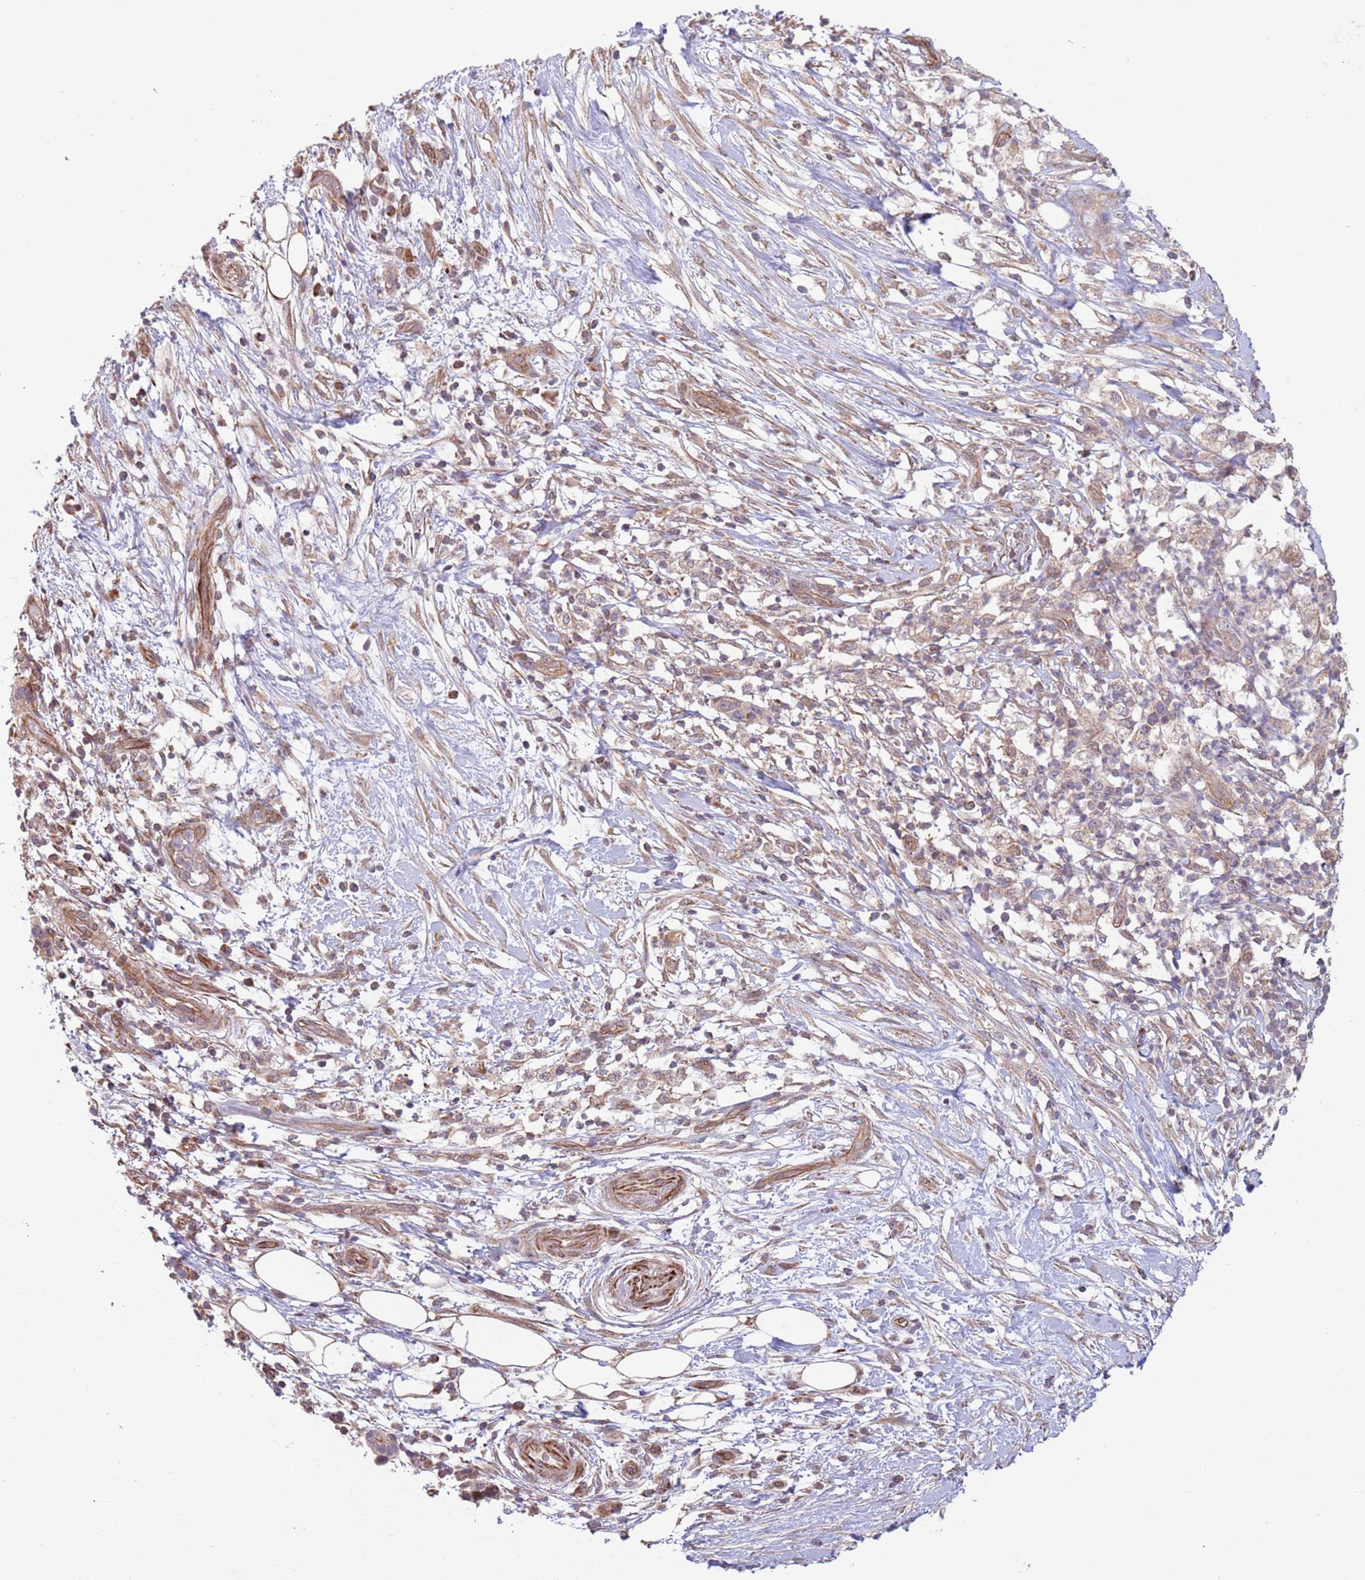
{"staining": {"intensity": "weak", "quantity": "<25%", "location": "cytoplasmic/membranous,nuclear"}, "tissue": "pancreatic cancer", "cell_type": "Tumor cells", "image_type": "cancer", "snomed": [{"axis": "morphology", "description": "Adenocarcinoma, NOS"}, {"axis": "topography", "description": "Pancreas"}], "caption": "Immunohistochemistry photomicrograph of pancreatic cancer (adenocarcinoma) stained for a protein (brown), which reveals no staining in tumor cells.", "gene": "CHD9", "patient": {"sex": "female", "age": 72}}